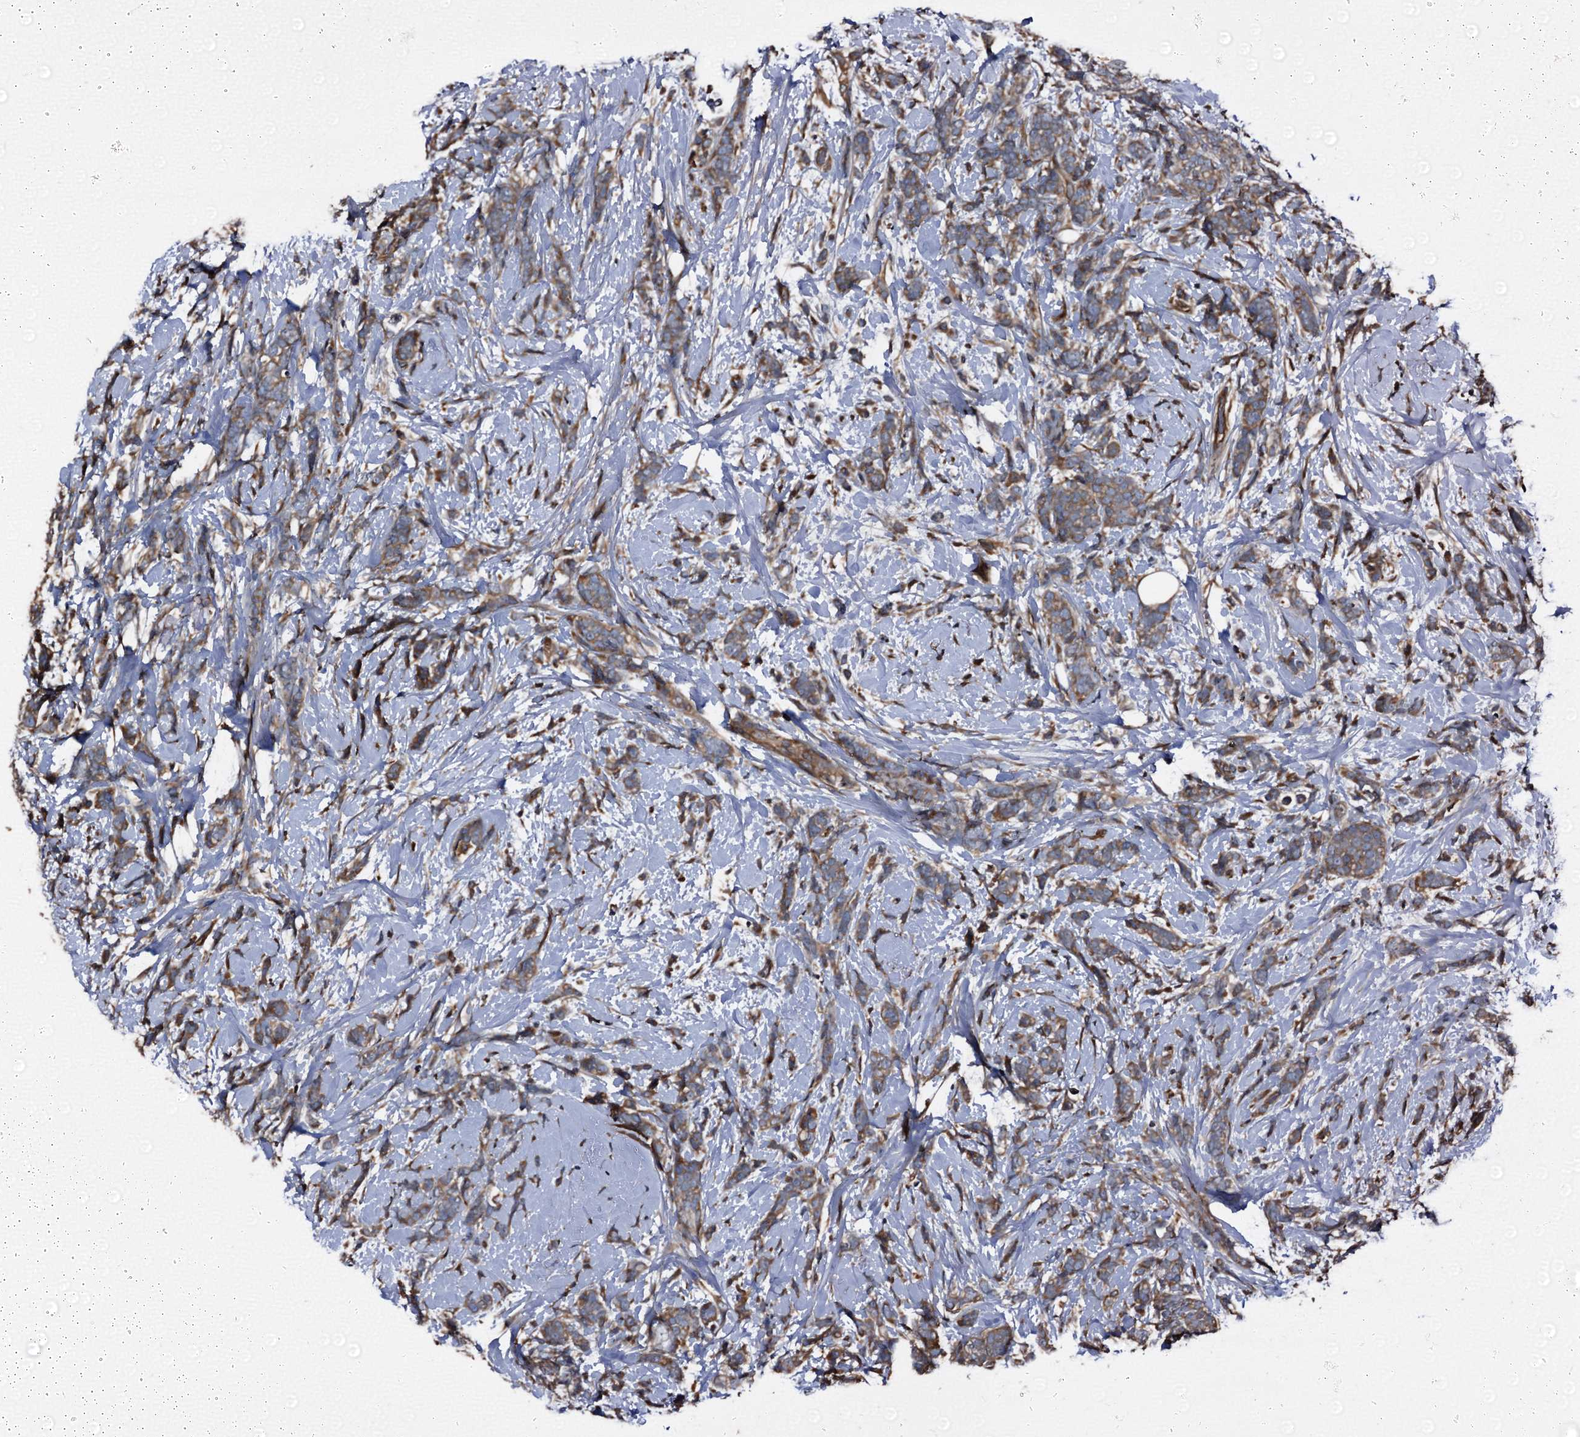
{"staining": {"intensity": "moderate", "quantity": ">75%", "location": "cytoplasmic/membranous"}, "tissue": "breast cancer", "cell_type": "Tumor cells", "image_type": "cancer", "snomed": [{"axis": "morphology", "description": "Lobular carcinoma"}, {"axis": "topography", "description": "Breast"}], "caption": "This photomicrograph displays breast cancer (lobular carcinoma) stained with immunohistochemistry to label a protein in brown. The cytoplasmic/membranous of tumor cells show moderate positivity for the protein. Nuclei are counter-stained blue.", "gene": "PEX5", "patient": {"sex": "female", "age": 58}}